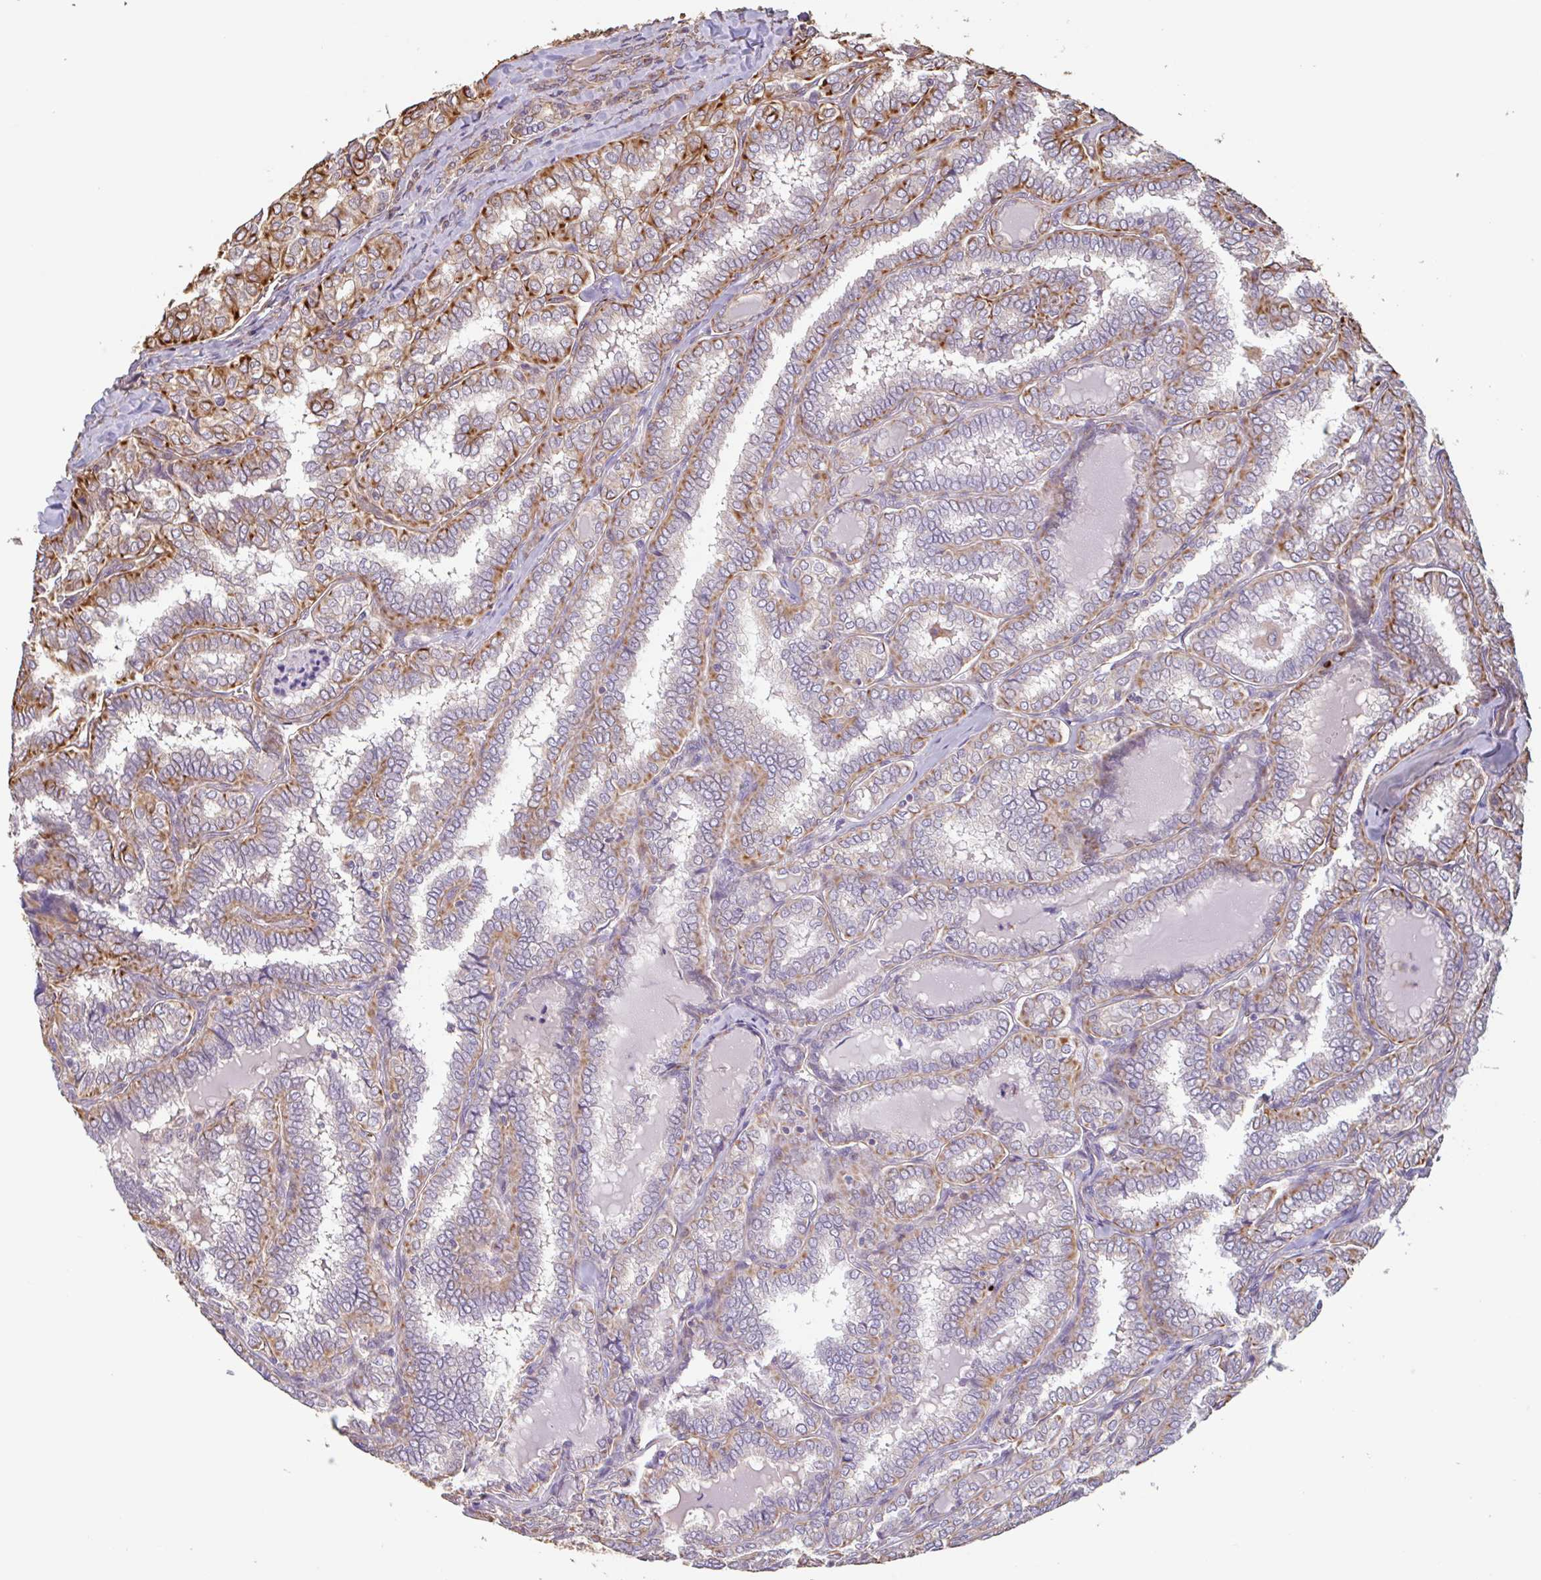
{"staining": {"intensity": "moderate", "quantity": "25%-75%", "location": "cytoplasmic/membranous"}, "tissue": "thyroid cancer", "cell_type": "Tumor cells", "image_type": "cancer", "snomed": [{"axis": "morphology", "description": "Papillary adenocarcinoma, NOS"}, {"axis": "topography", "description": "Thyroid gland"}], "caption": "The histopathology image demonstrates immunohistochemical staining of thyroid cancer (papillary adenocarcinoma). There is moderate cytoplasmic/membranous expression is present in approximately 25%-75% of tumor cells.", "gene": "ZNF790", "patient": {"sex": "female", "age": 30}}